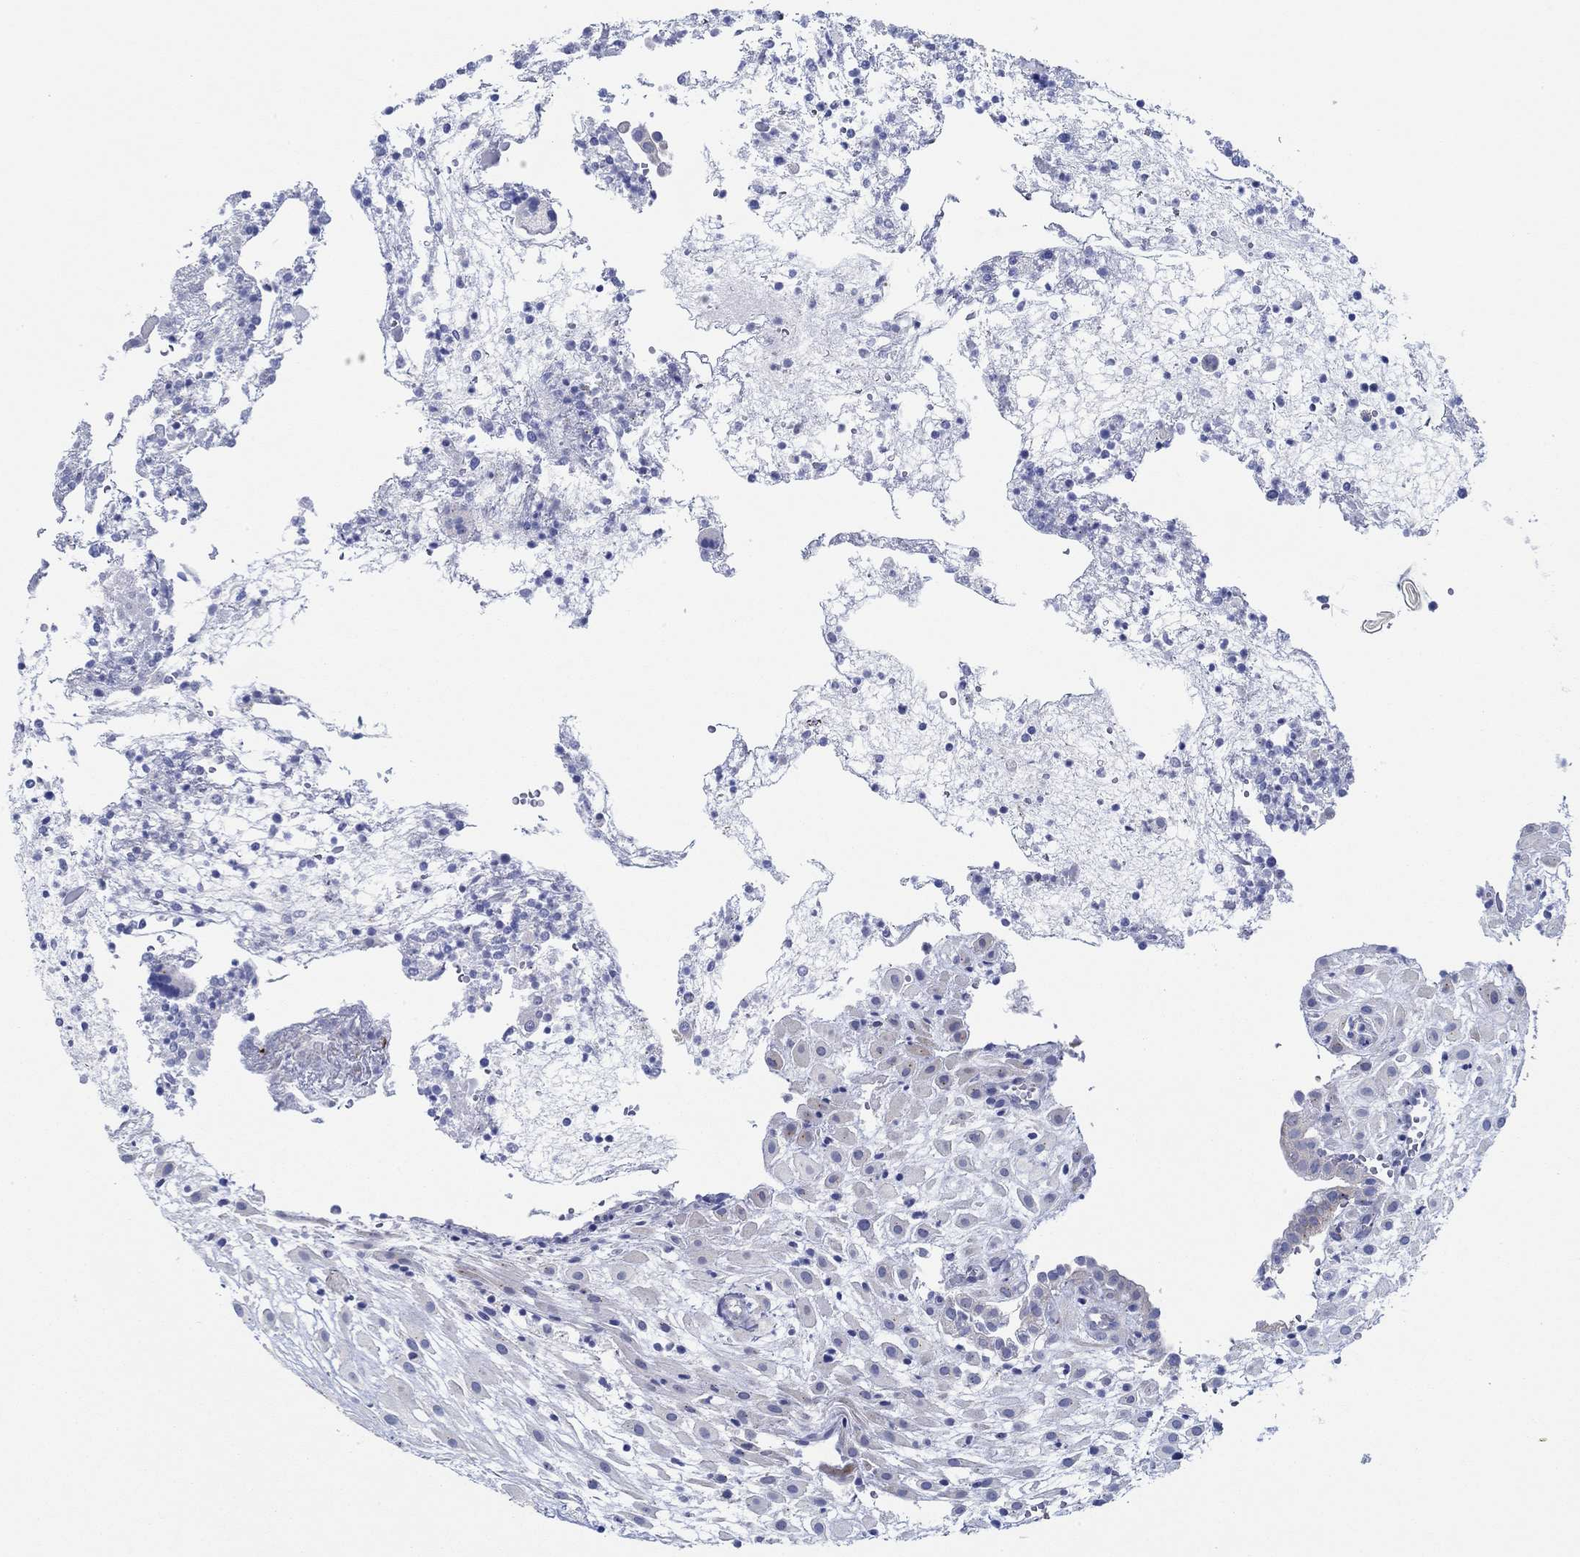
{"staining": {"intensity": "negative", "quantity": "none", "location": "none"}, "tissue": "placenta", "cell_type": "Decidual cells", "image_type": "normal", "snomed": [{"axis": "morphology", "description": "Normal tissue, NOS"}, {"axis": "topography", "description": "Placenta"}], "caption": "High power microscopy histopathology image of an immunohistochemistry (IHC) micrograph of benign placenta, revealing no significant staining in decidual cells. (Immunohistochemistry (ihc), brightfield microscopy, high magnification).", "gene": "IGFBP6", "patient": {"sex": "female", "age": 24}}